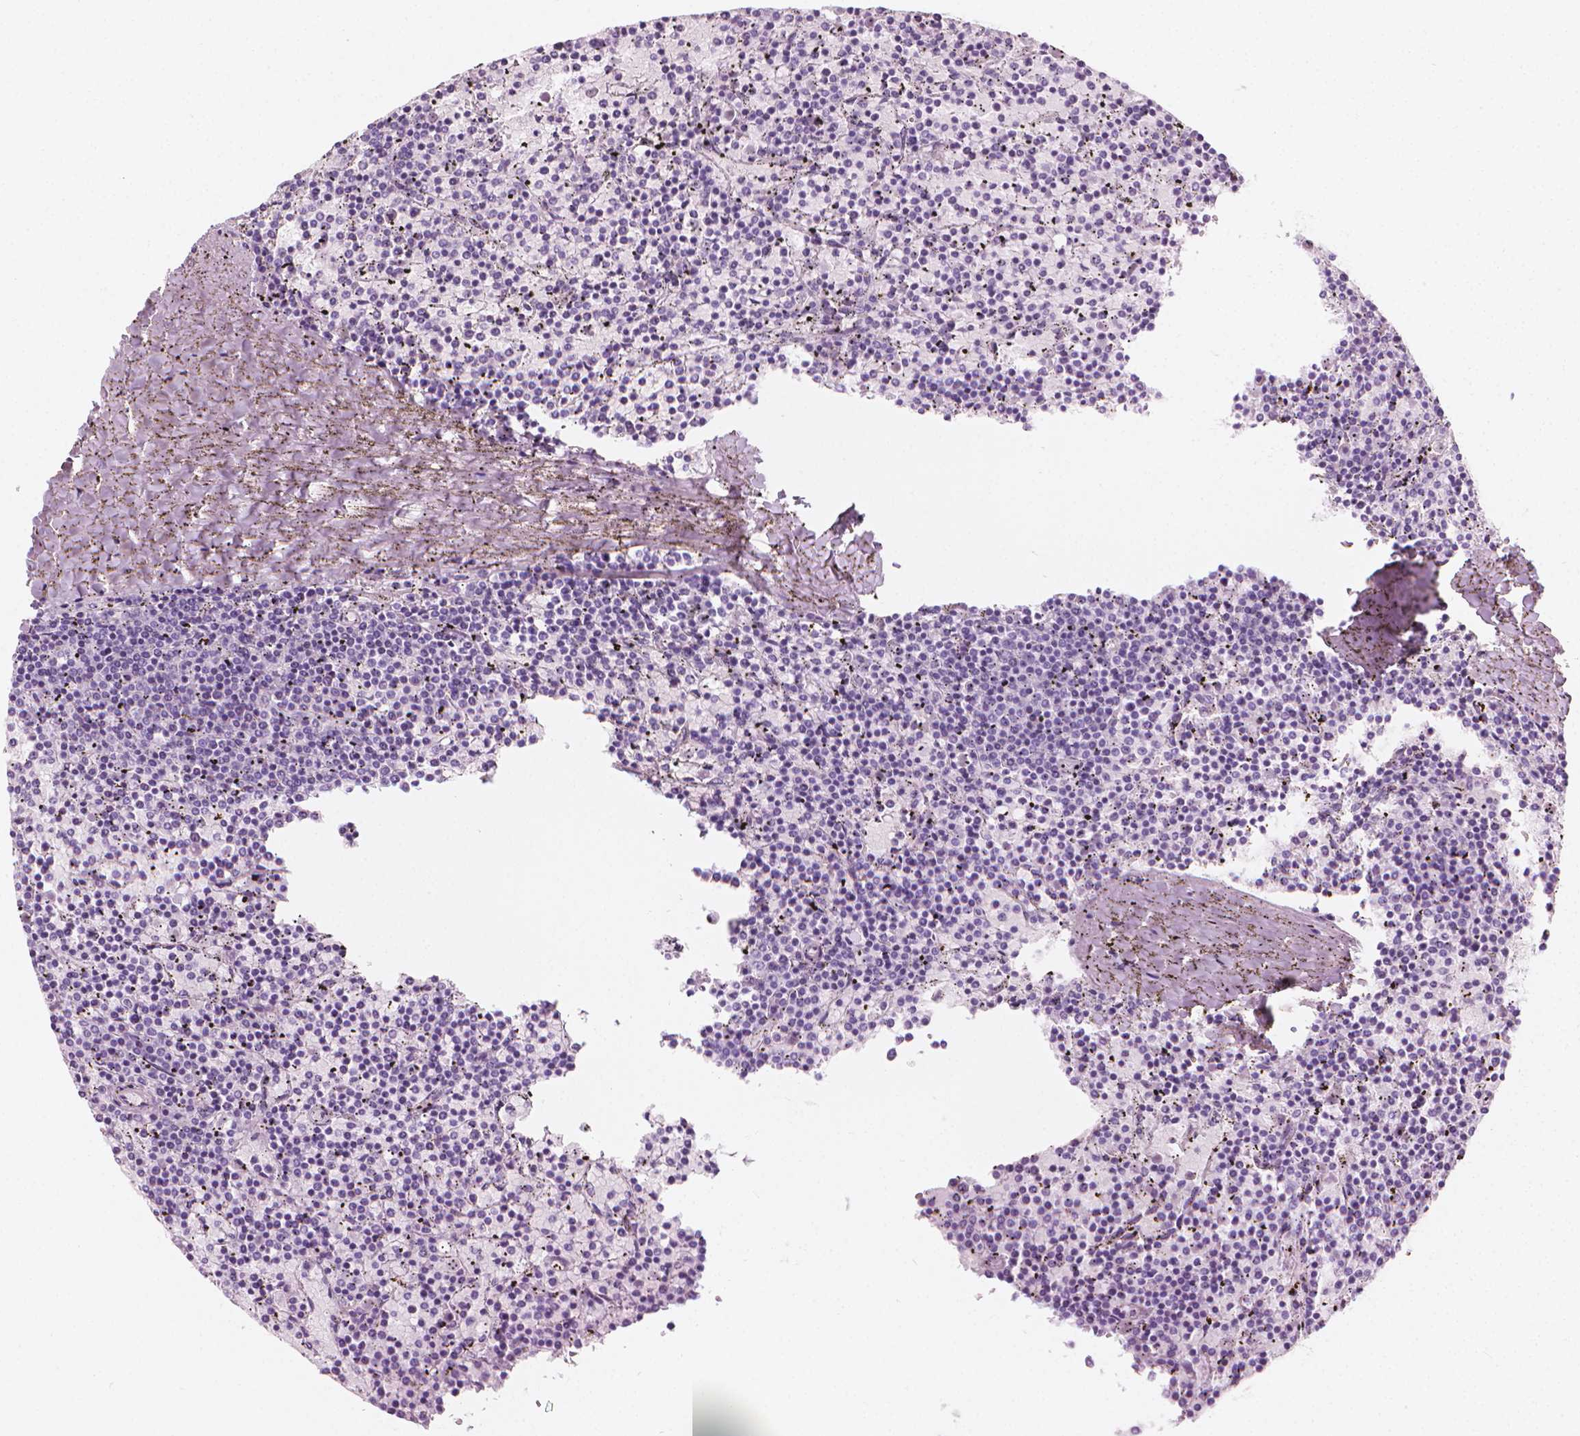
{"staining": {"intensity": "negative", "quantity": "none", "location": "none"}, "tissue": "lymphoma", "cell_type": "Tumor cells", "image_type": "cancer", "snomed": [{"axis": "morphology", "description": "Malignant lymphoma, non-Hodgkin's type, Low grade"}, {"axis": "topography", "description": "Spleen"}], "caption": "Tumor cells are negative for brown protein staining in malignant lymphoma, non-Hodgkin's type (low-grade).", "gene": "SCG3", "patient": {"sex": "female", "age": 77}}